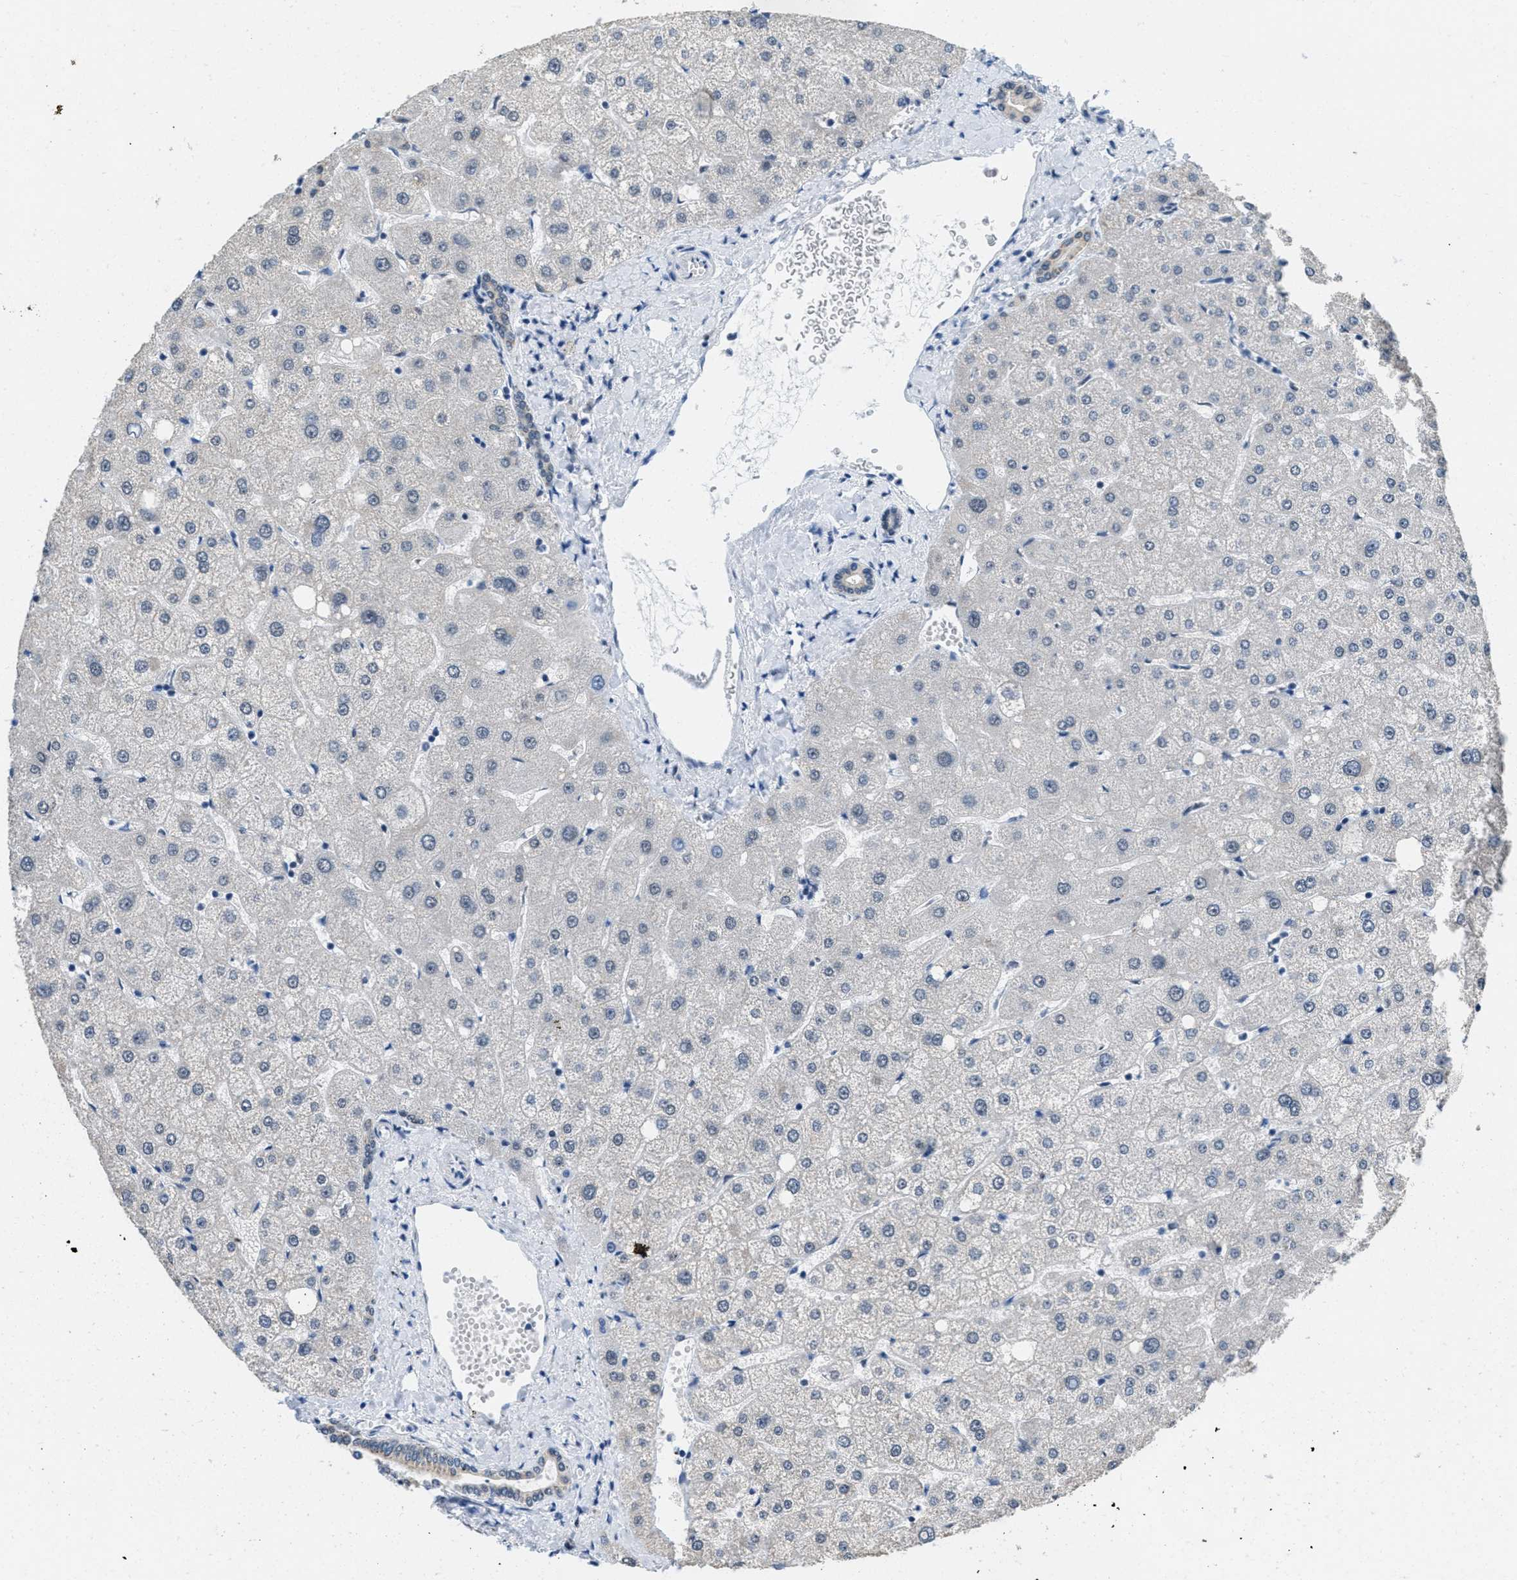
{"staining": {"intensity": "weak", "quantity": "<25%", "location": "cytoplasmic/membranous"}, "tissue": "liver", "cell_type": "Cholangiocytes", "image_type": "normal", "snomed": [{"axis": "morphology", "description": "Normal tissue, NOS"}, {"axis": "topography", "description": "Liver"}], "caption": "High power microscopy image of an IHC histopathology image of benign liver, revealing no significant positivity in cholangiocytes. The staining was performed using DAB to visualize the protein expression in brown, while the nuclei were stained in blue with hematoxylin (Magnification: 20x).", "gene": "TOMM70", "patient": {"sex": "male", "age": 73}}